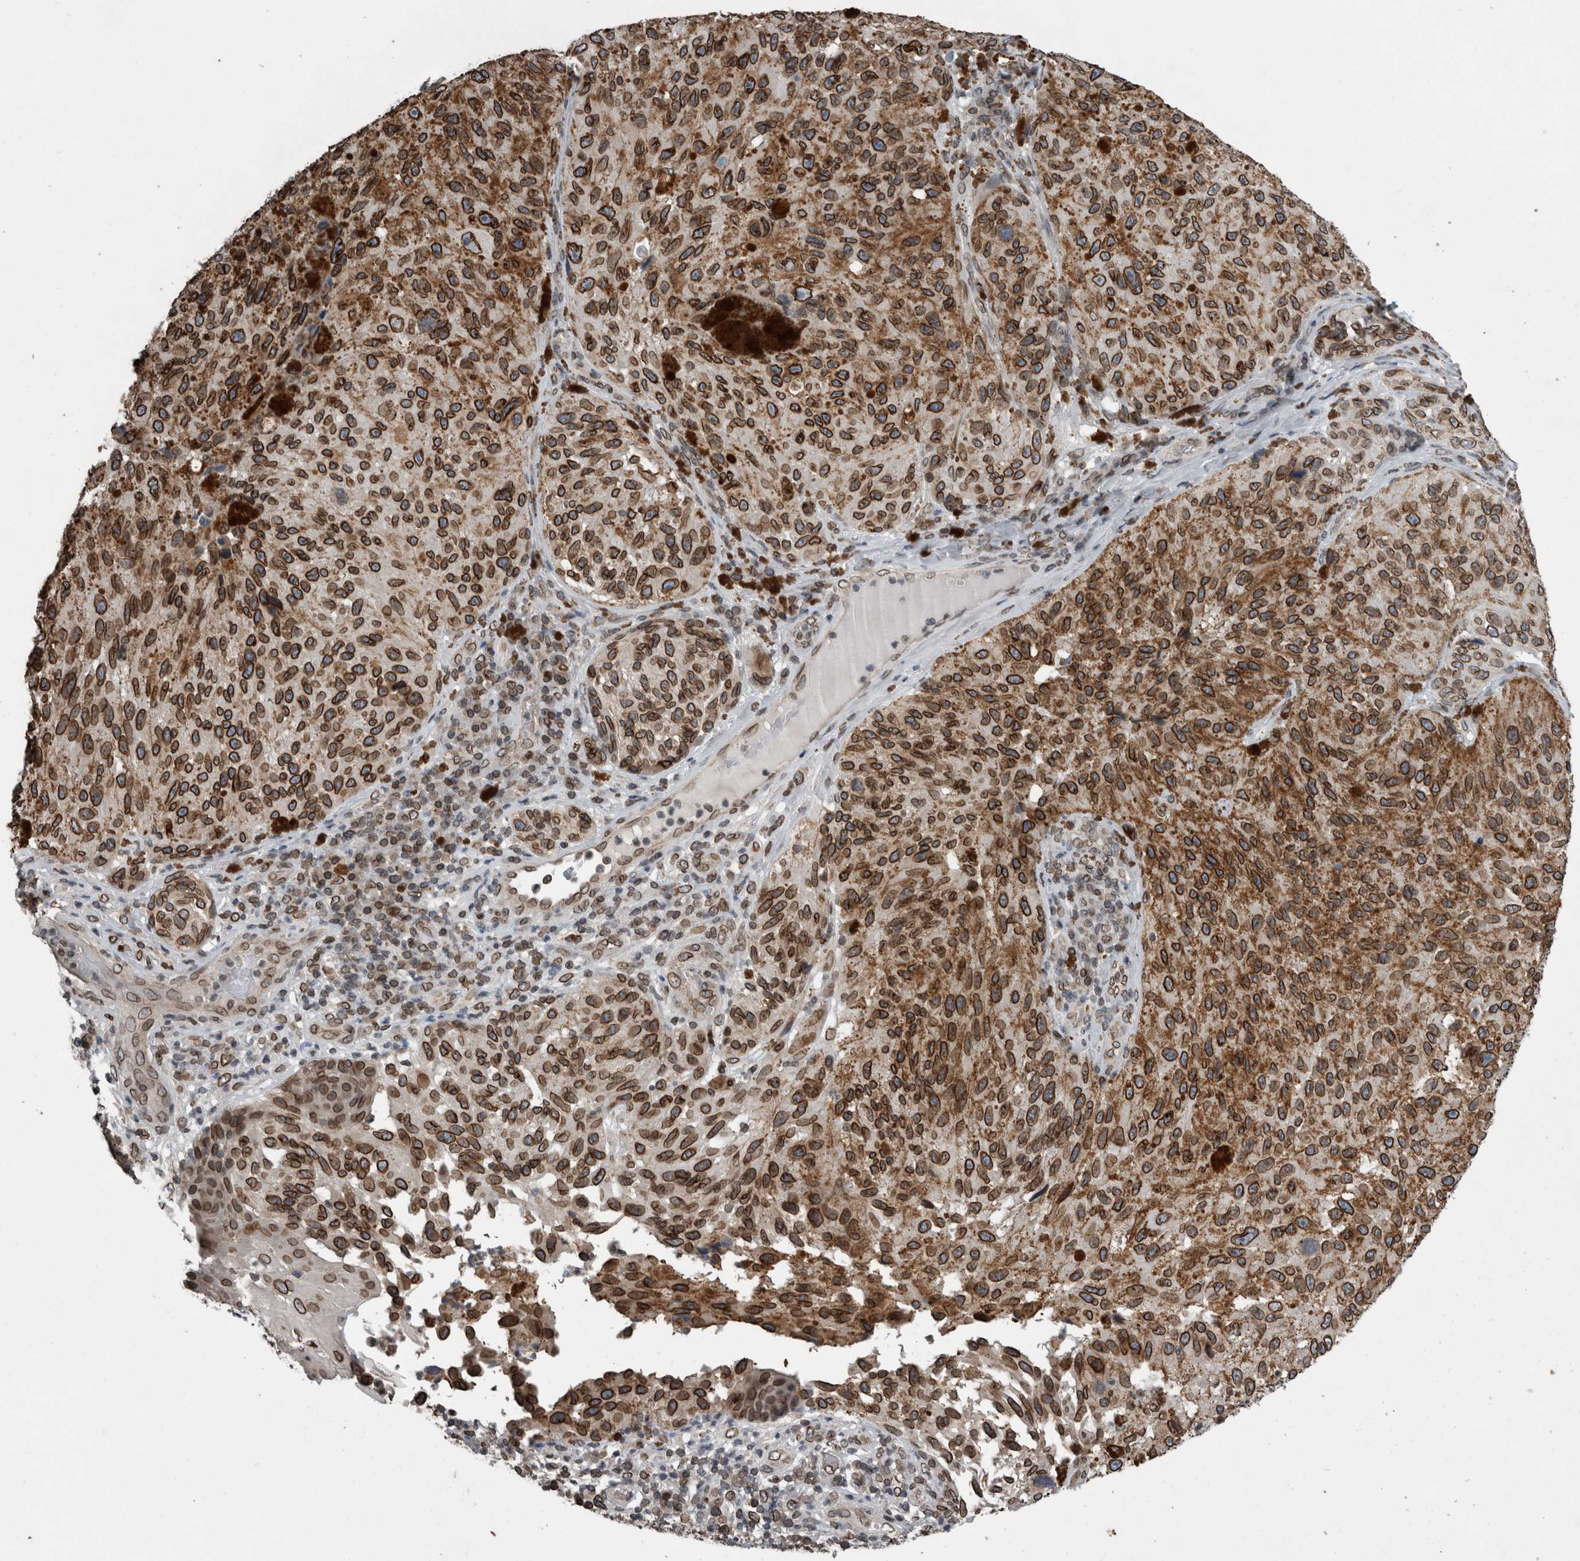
{"staining": {"intensity": "strong", "quantity": ">75%", "location": "cytoplasmic/membranous,nuclear"}, "tissue": "melanoma", "cell_type": "Tumor cells", "image_type": "cancer", "snomed": [{"axis": "morphology", "description": "Malignant melanoma, NOS"}, {"axis": "topography", "description": "Skin"}], "caption": "The photomicrograph reveals staining of melanoma, revealing strong cytoplasmic/membranous and nuclear protein positivity (brown color) within tumor cells. Using DAB (brown) and hematoxylin (blue) stains, captured at high magnification using brightfield microscopy.", "gene": "RANBP2", "patient": {"sex": "female", "age": 73}}